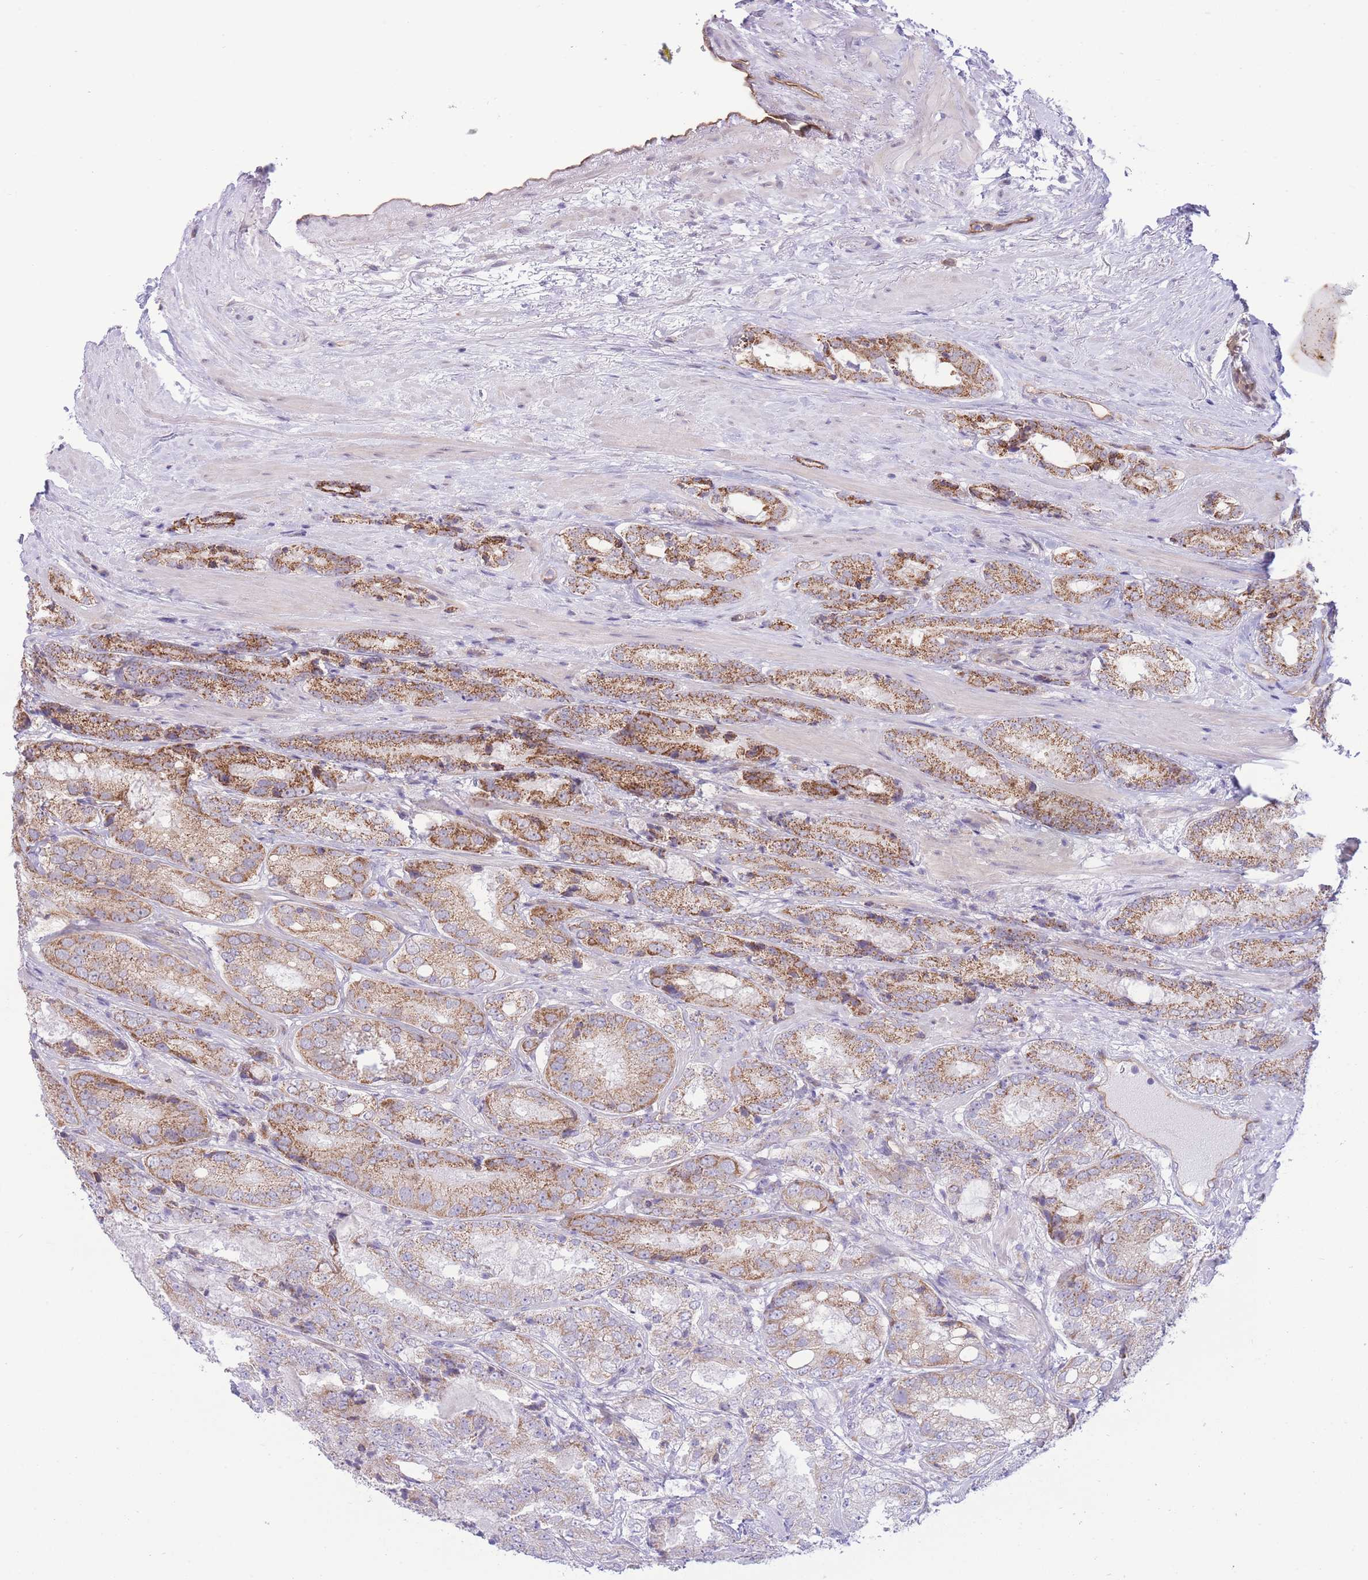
{"staining": {"intensity": "moderate", "quantity": ">75%", "location": "cytoplasmic/membranous"}, "tissue": "prostate cancer", "cell_type": "Tumor cells", "image_type": "cancer", "snomed": [{"axis": "morphology", "description": "Adenocarcinoma, High grade"}, {"axis": "topography", "description": "Prostate"}], "caption": "Moderate cytoplasmic/membranous expression is appreciated in about >75% of tumor cells in prostate cancer (adenocarcinoma (high-grade)).", "gene": "MRPS31", "patient": {"sex": "male", "age": 63}}